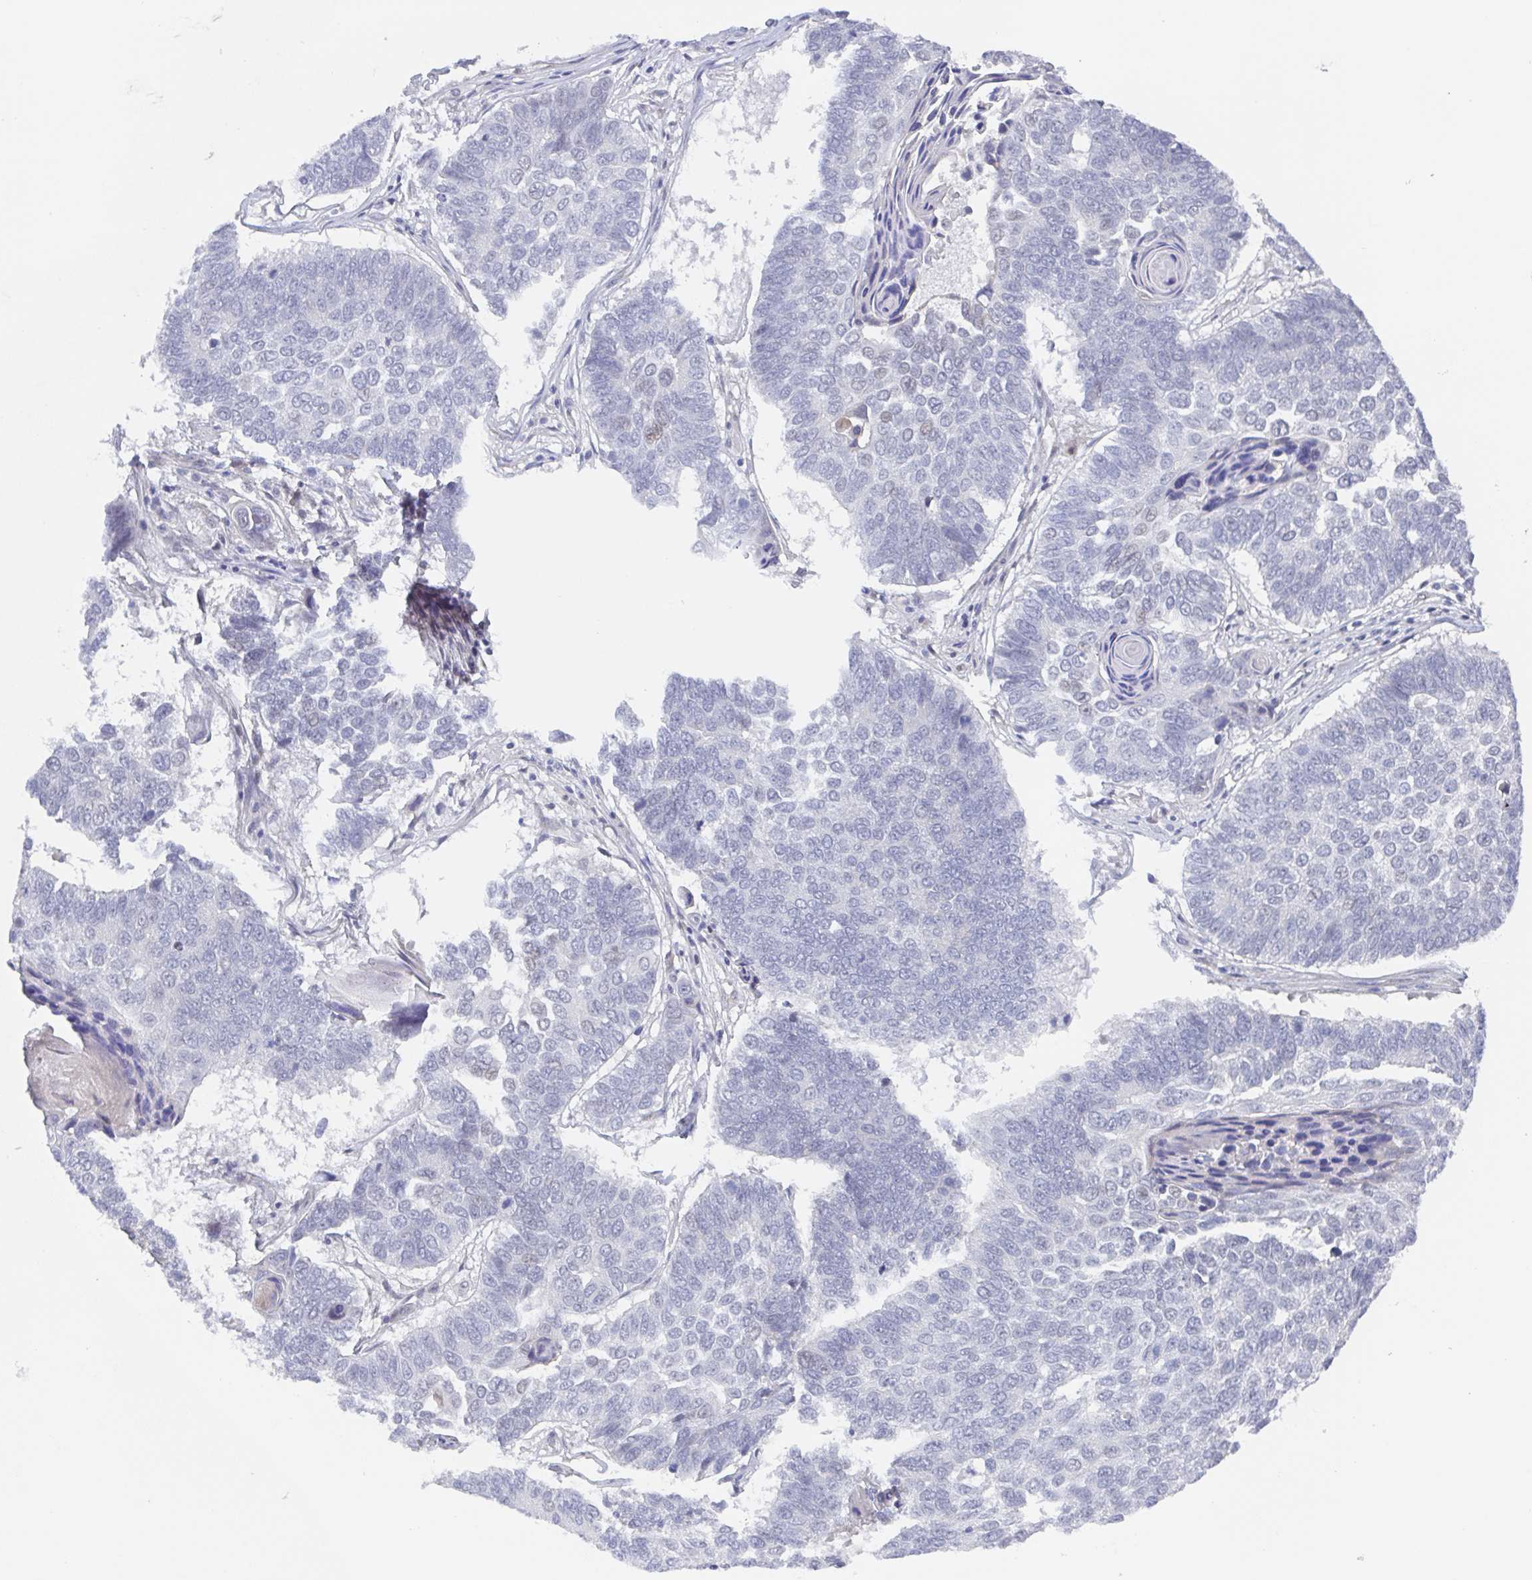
{"staining": {"intensity": "negative", "quantity": "none", "location": "none"}, "tissue": "lung cancer", "cell_type": "Tumor cells", "image_type": "cancer", "snomed": [{"axis": "morphology", "description": "Squamous cell carcinoma, NOS"}, {"axis": "topography", "description": "Lung"}], "caption": "IHC histopathology image of human squamous cell carcinoma (lung) stained for a protein (brown), which displays no positivity in tumor cells. Brightfield microscopy of immunohistochemistry stained with DAB (brown) and hematoxylin (blue), captured at high magnification.", "gene": "POU2F3", "patient": {"sex": "male", "age": 73}}